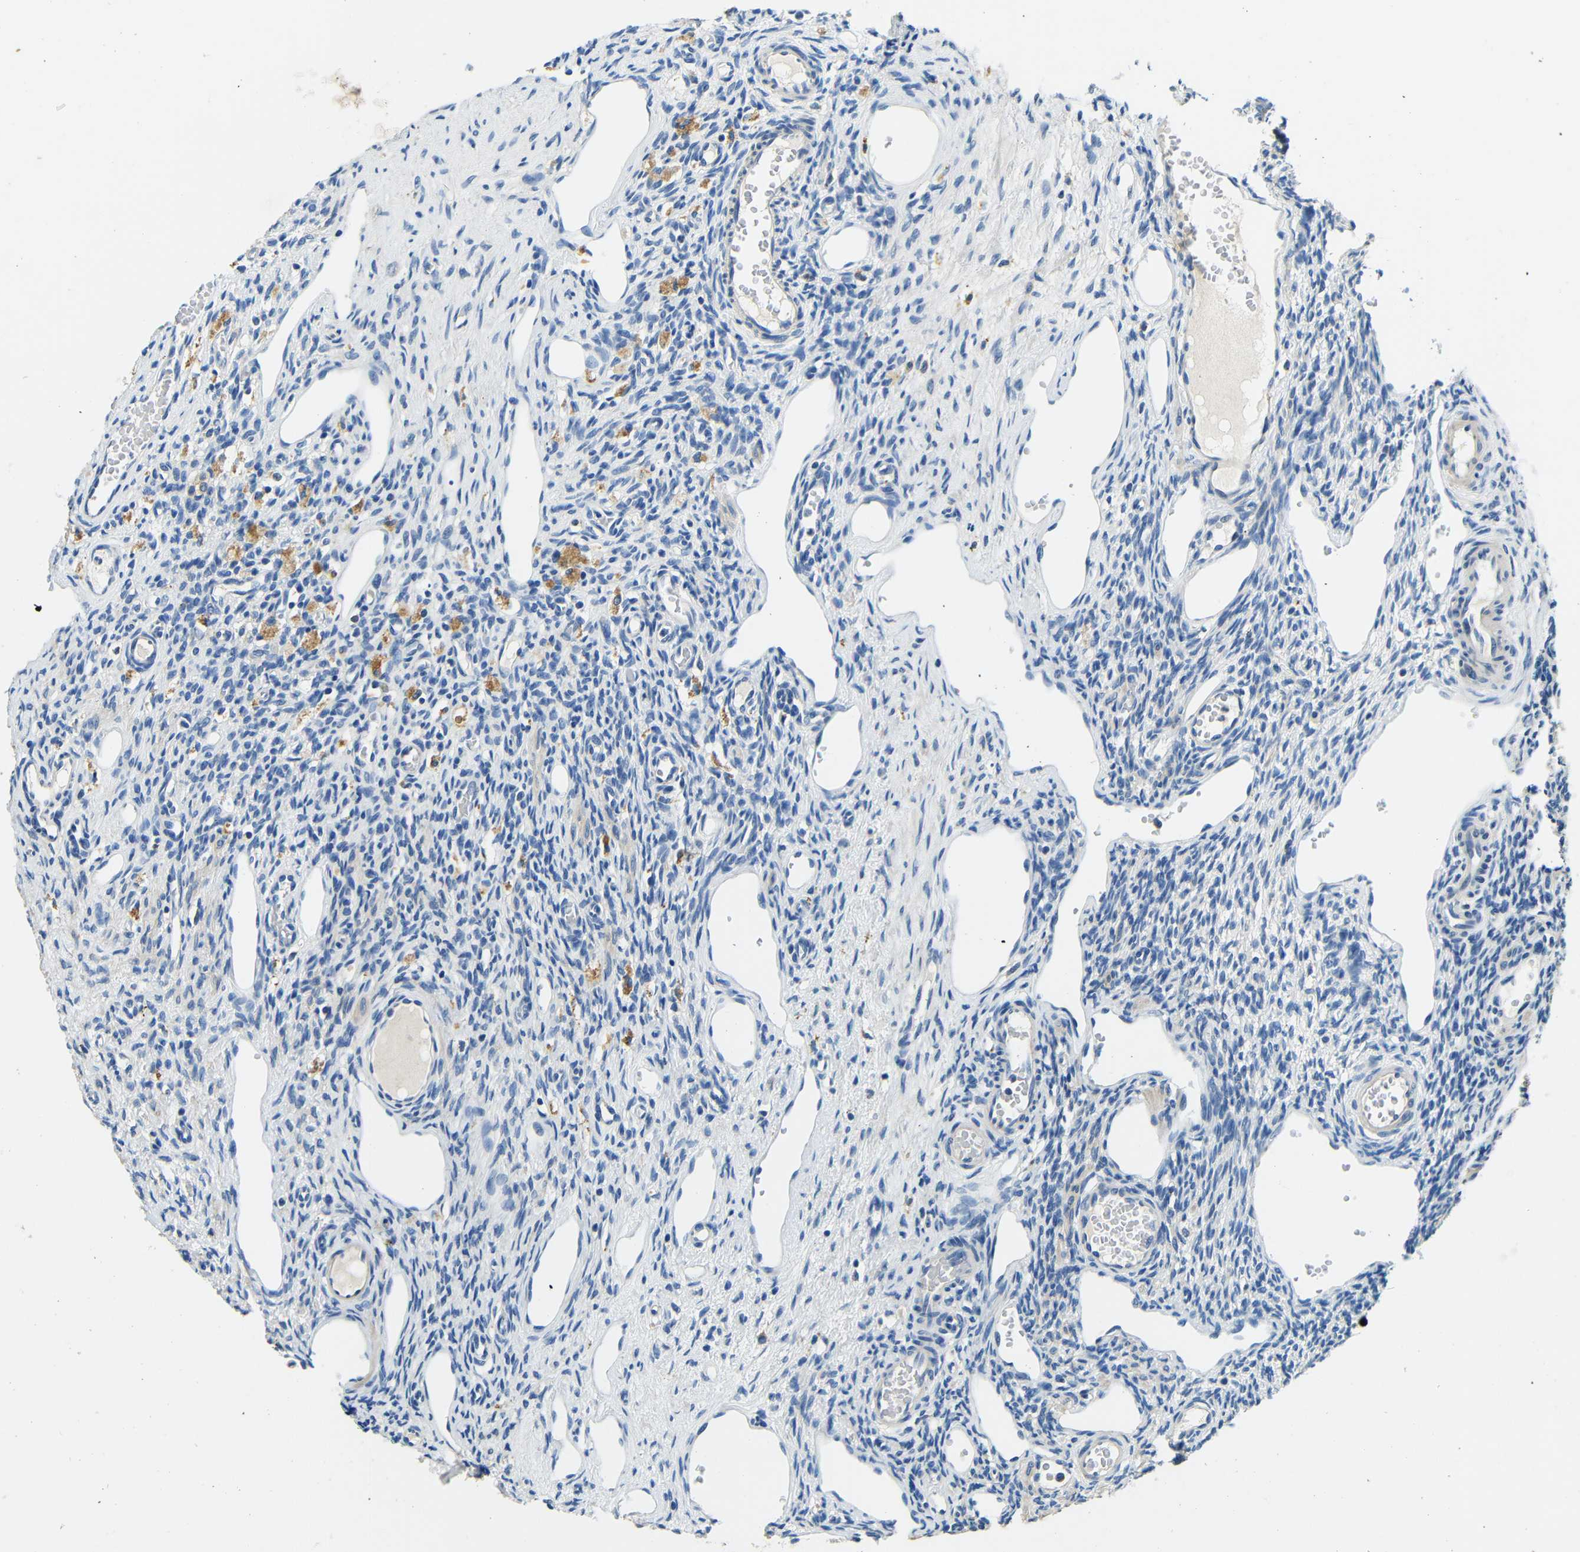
{"staining": {"intensity": "negative", "quantity": "none", "location": "none"}, "tissue": "ovary", "cell_type": "Ovarian stroma cells", "image_type": "normal", "snomed": [{"axis": "morphology", "description": "Normal tissue, NOS"}, {"axis": "topography", "description": "Ovary"}], "caption": "This is an immunohistochemistry image of normal human ovary. There is no positivity in ovarian stroma cells.", "gene": "FMO5", "patient": {"sex": "female", "age": 33}}